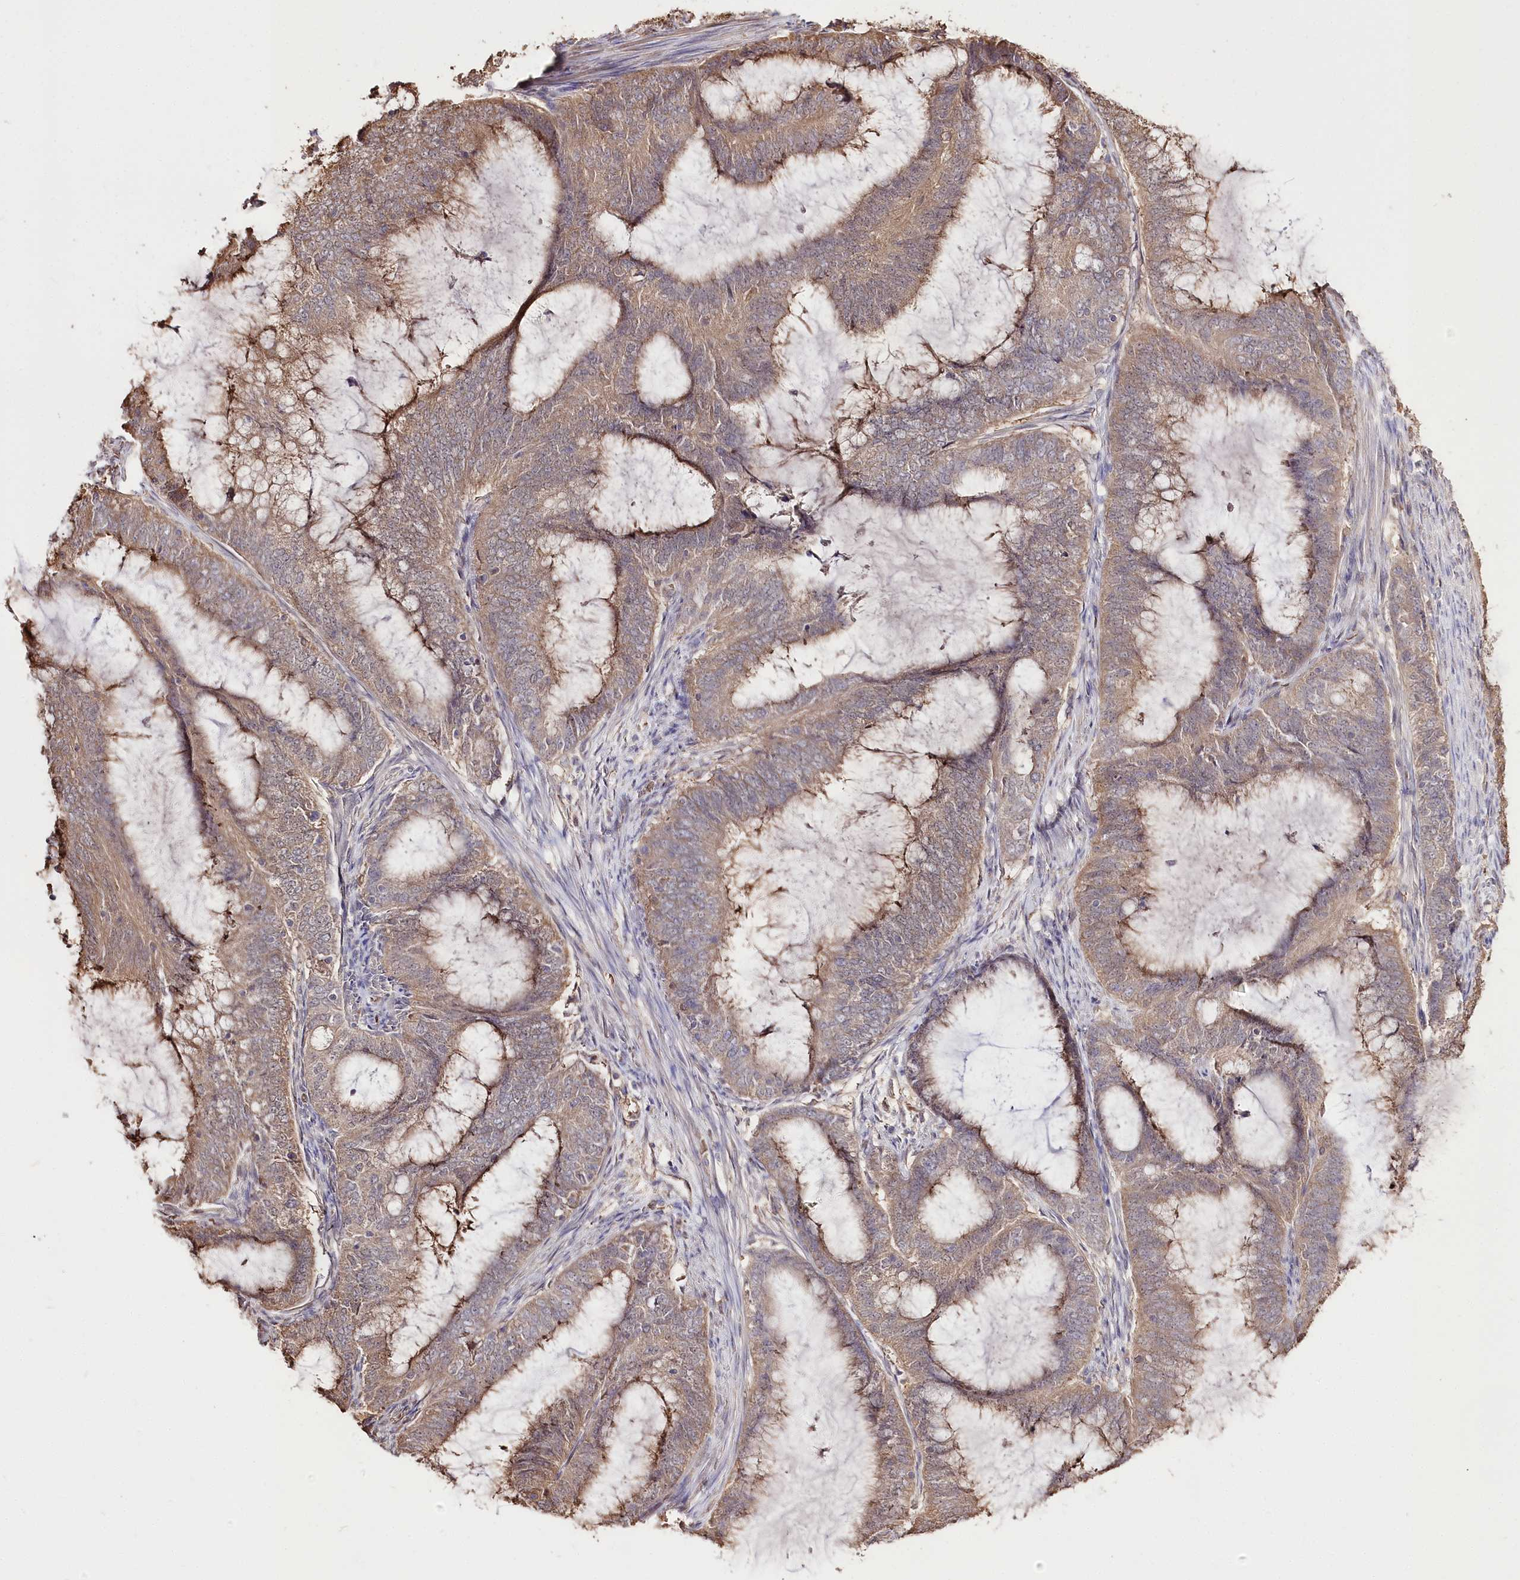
{"staining": {"intensity": "moderate", "quantity": ">75%", "location": "cytoplasmic/membranous"}, "tissue": "endometrial cancer", "cell_type": "Tumor cells", "image_type": "cancer", "snomed": [{"axis": "morphology", "description": "Adenocarcinoma, NOS"}, {"axis": "topography", "description": "Endometrium"}], "caption": "Immunohistochemical staining of endometrial cancer displays medium levels of moderate cytoplasmic/membranous protein expression in approximately >75% of tumor cells.", "gene": "R3HDM2", "patient": {"sex": "female", "age": 51}}